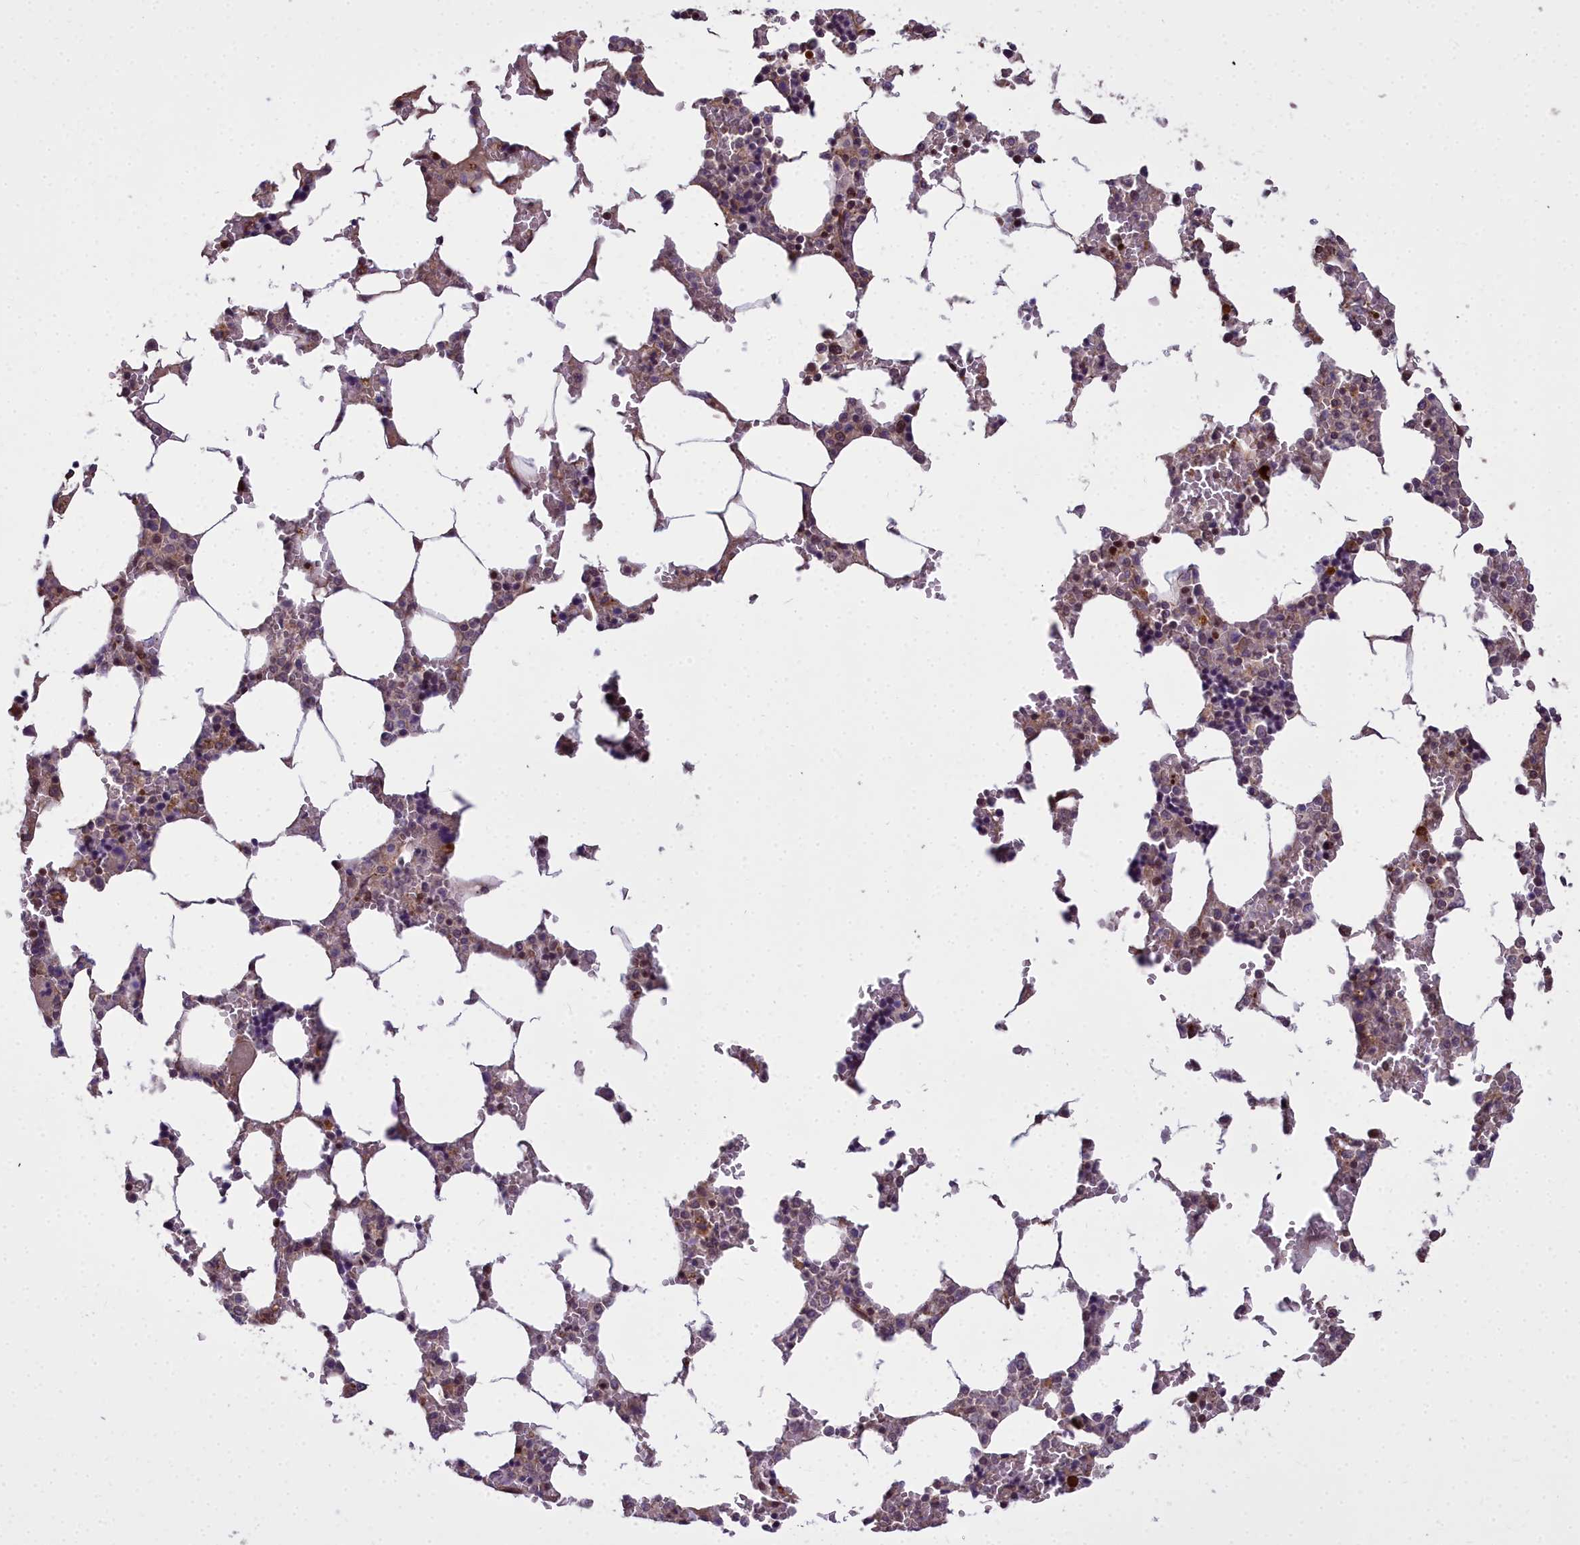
{"staining": {"intensity": "strong", "quantity": "25%-75%", "location": "nuclear"}, "tissue": "bone marrow", "cell_type": "Hematopoietic cells", "image_type": "normal", "snomed": [{"axis": "morphology", "description": "Normal tissue, NOS"}, {"axis": "topography", "description": "Bone marrow"}], "caption": "This photomicrograph demonstrates immunohistochemistry staining of benign human bone marrow, with high strong nuclear staining in about 25%-75% of hematopoietic cells.", "gene": "GLYATL3", "patient": {"sex": "male", "age": 64}}